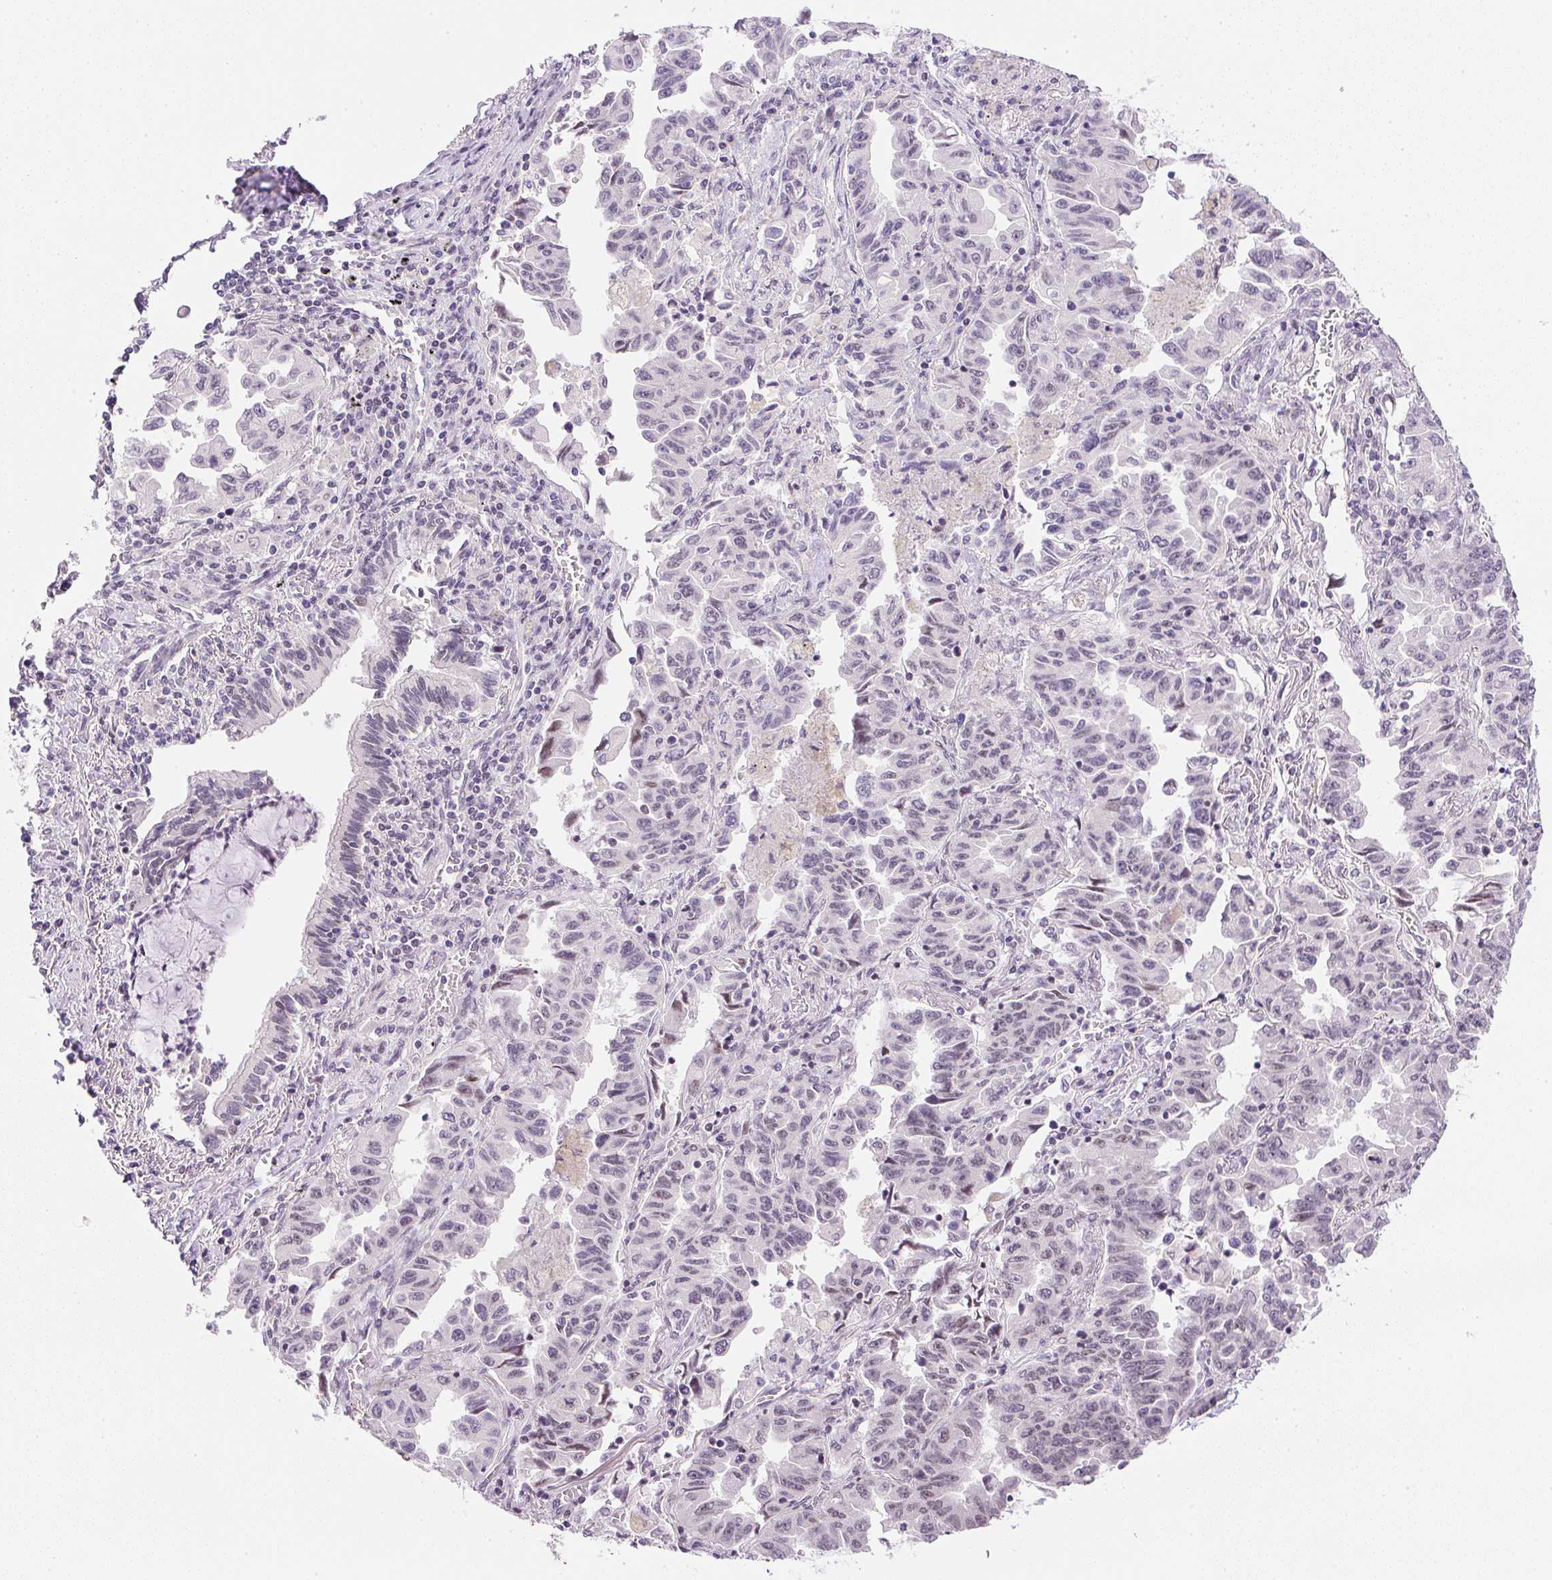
{"staining": {"intensity": "weak", "quantity": "<25%", "location": "nuclear"}, "tissue": "lung cancer", "cell_type": "Tumor cells", "image_type": "cancer", "snomed": [{"axis": "morphology", "description": "Adenocarcinoma, NOS"}, {"axis": "topography", "description": "Lung"}], "caption": "This is an immunohistochemistry micrograph of adenocarcinoma (lung). There is no staining in tumor cells.", "gene": "DPPA4", "patient": {"sex": "female", "age": 51}}